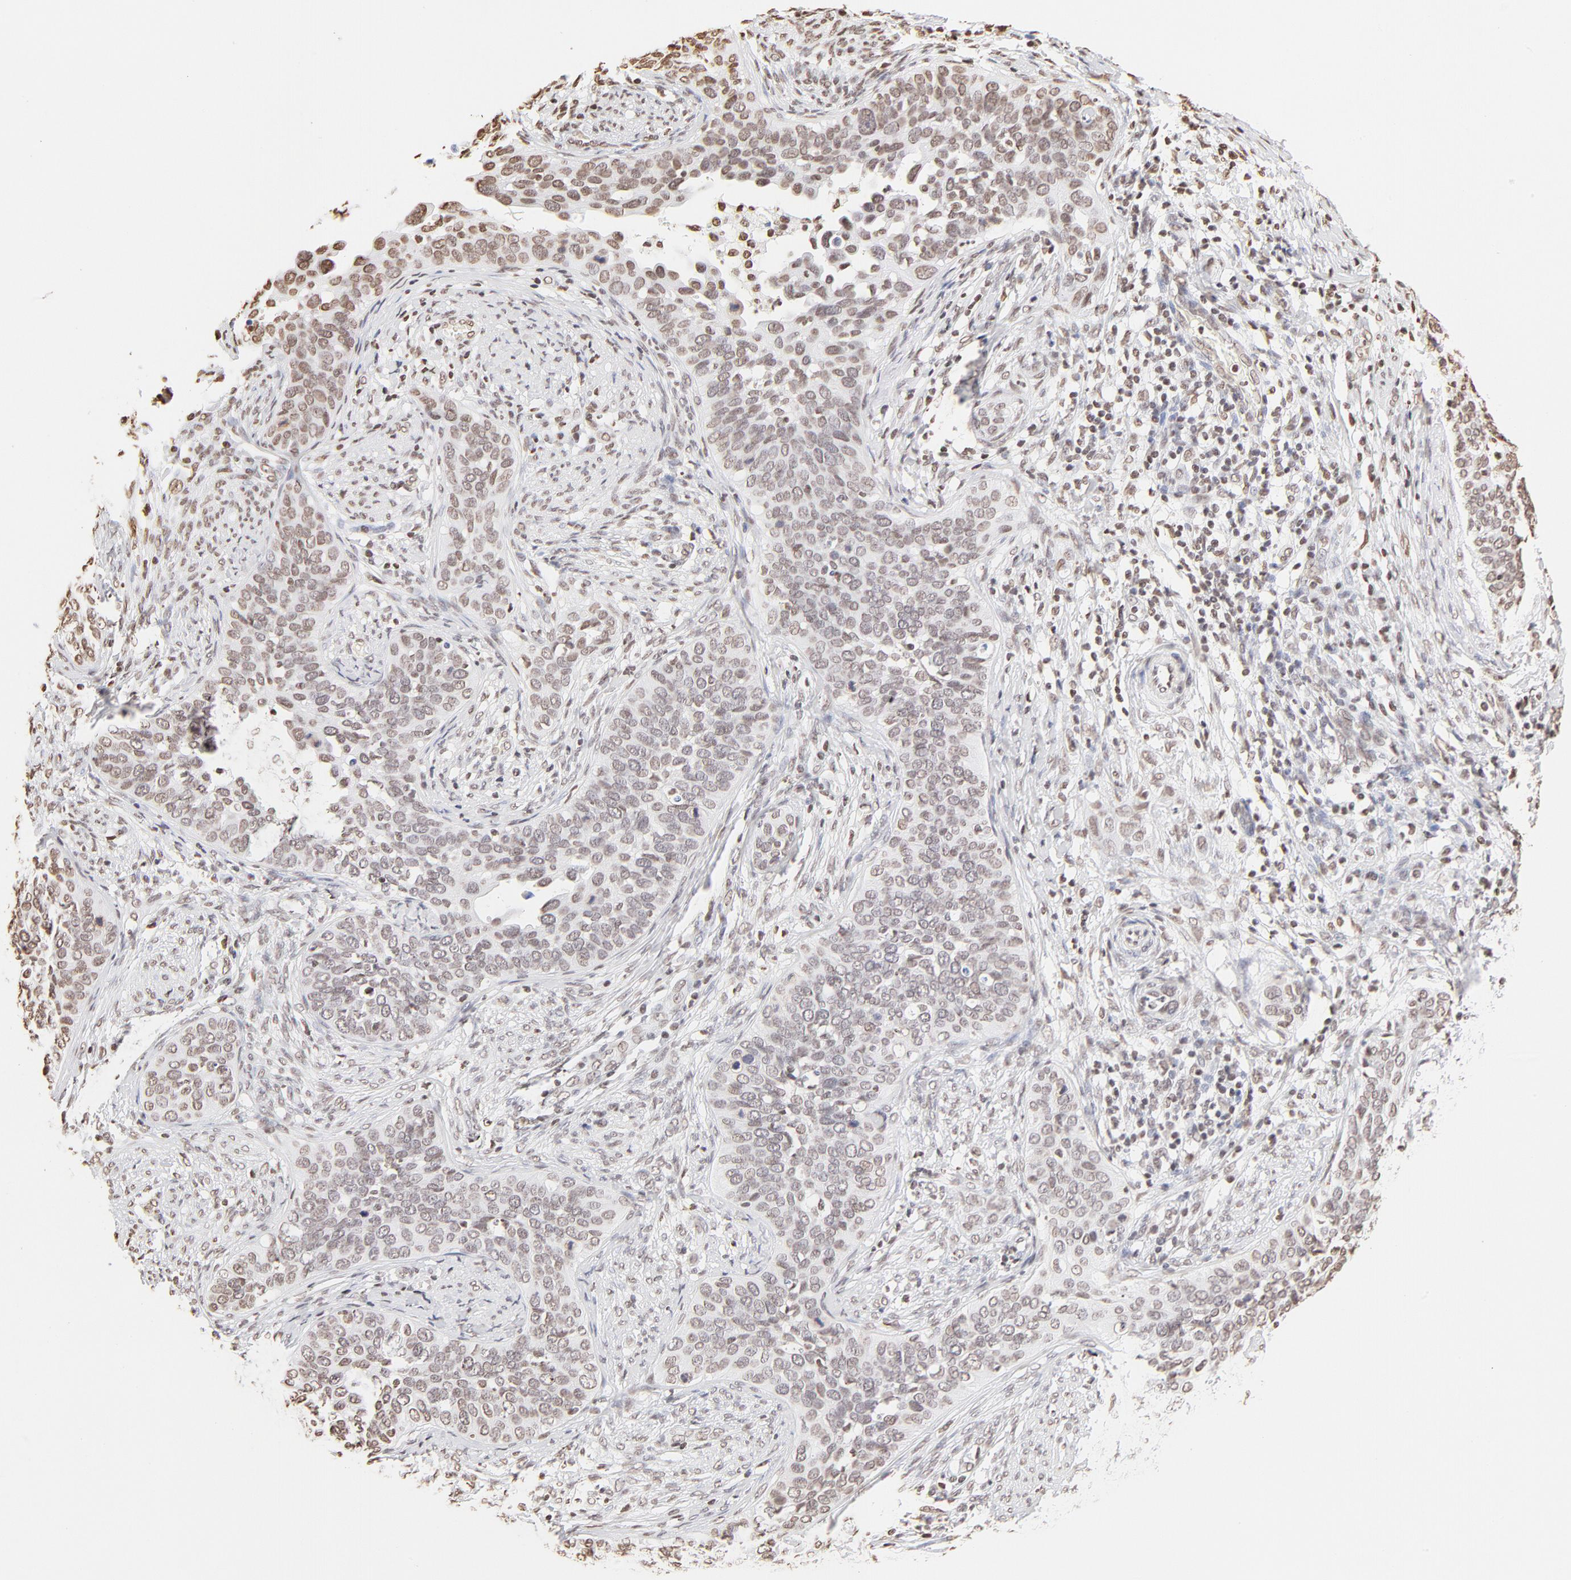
{"staining": {"intensity": "weak", "quantity": "<25%", "location": "nuclear"}, "tissue": "cervical cancer", "cell_type": "Tumor cells", "image_type": "cancer", "snomed": [{"axis": "morphology", "description": "Squamous cell carcinoma, NOS"}, {"axis": "topography", "description": "Cervix"}], "caption": "DAB (3,3'-diaminobenzidine) immunohistochemical staining of squamous cell carcinoma (cervical) displays no significant expression in tumor cells.", "gene": "ZNF540", "patient": {"sex": "female", "age": 31}}